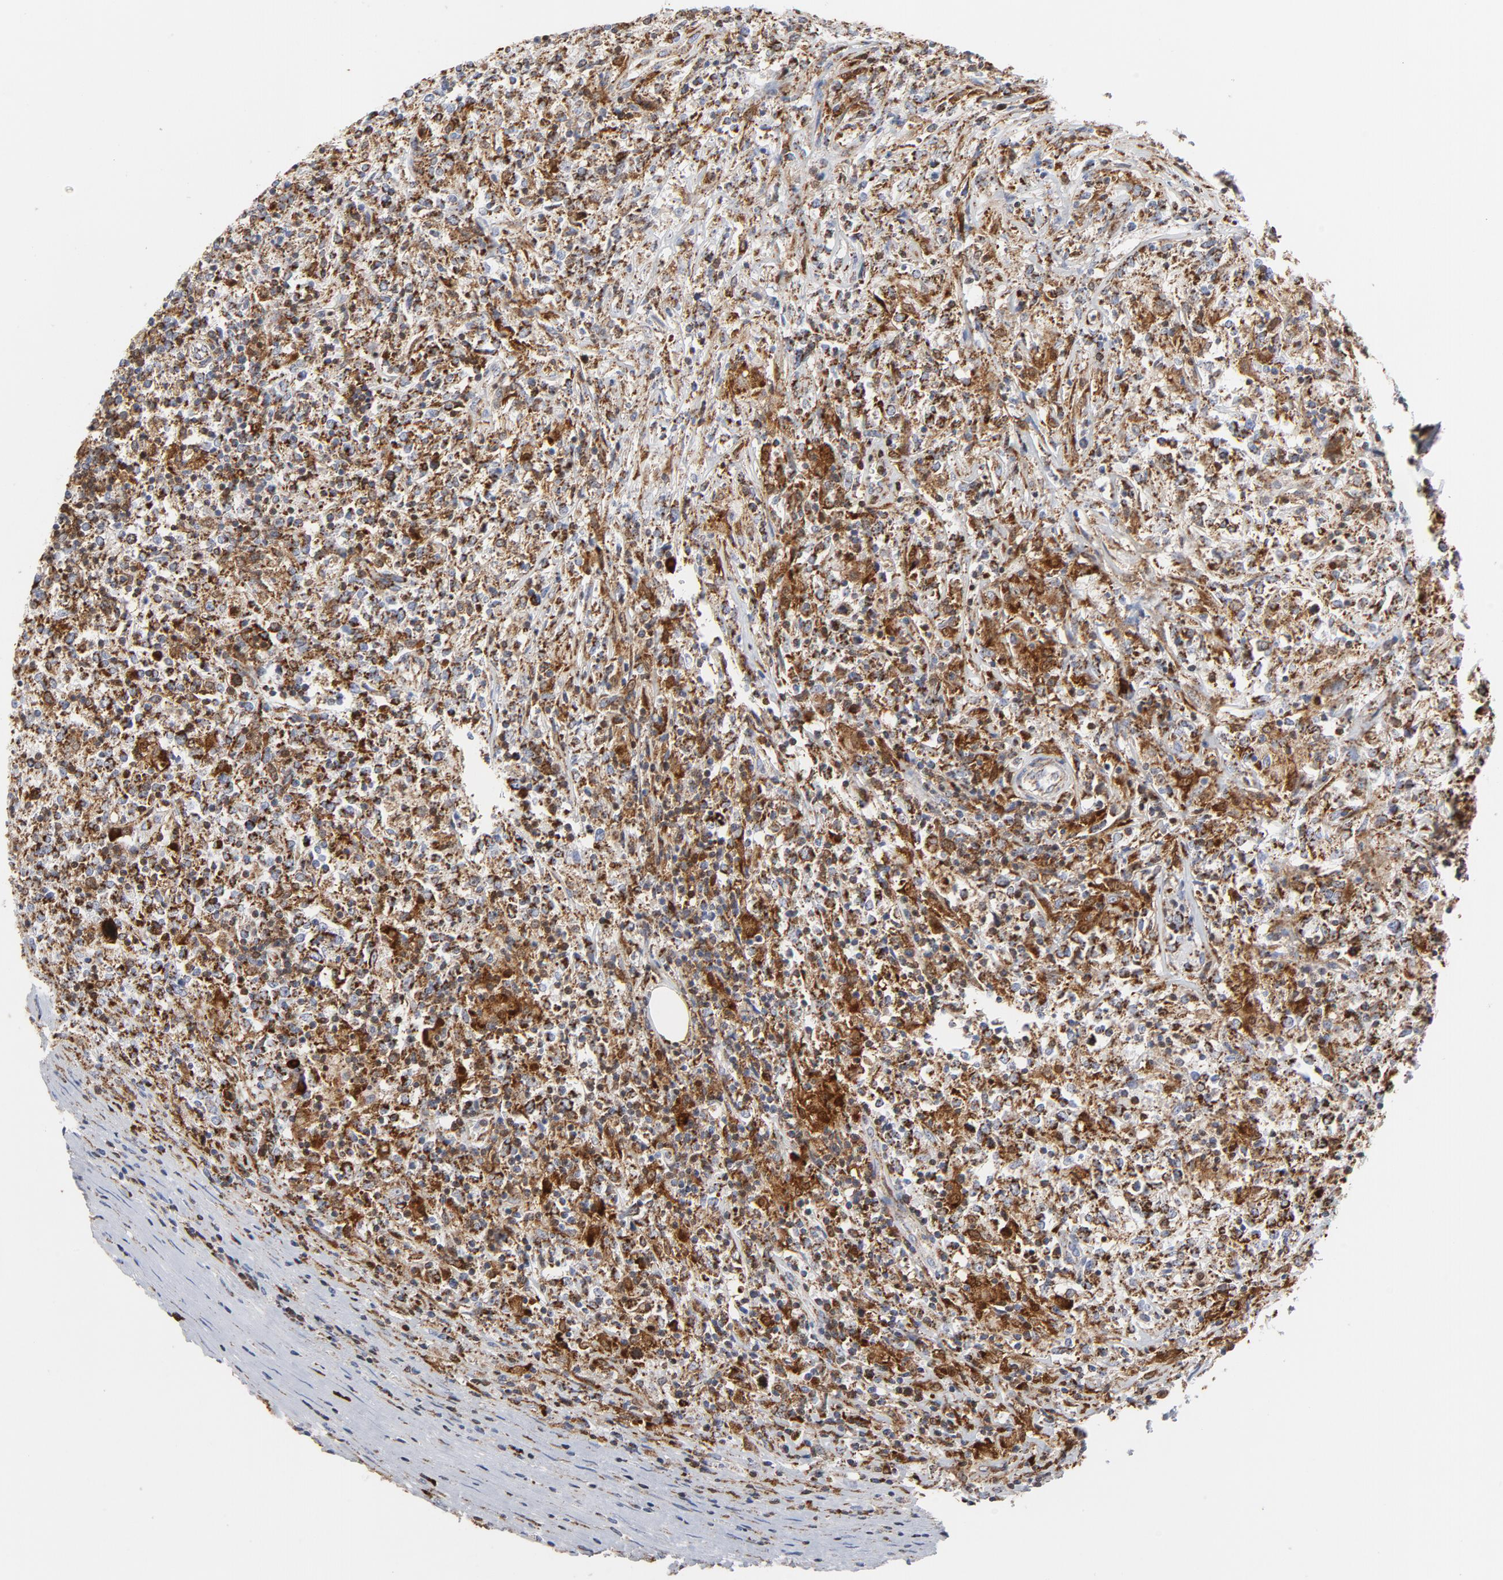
{"staining": {"intensity": "strong", "quantity": ">75%", "location": "cytoplasmic/membranous"}, "tissue": "lymphoma", "cell_type": "Tumor cells", "image_type": "cancer", "snomed": [{"axis": "morphology", "description": "Malignant lymphoma, non-Hodgkin's type, High grade"}, {"axis": "topography", "description": "Lymph node"}], "caption": "High-magnification brightfield microscopy of high-grade malignant lymphoma, non-Hodgkin's type stained with DAB (brown) and counterstained with hematoxylin (blue). tumor cells exhibit strong cytoplasmic/membranous staining is appreciated in about>75% of cells.", "gene": "CYCS", "patient": {"sex": "female", "age": 84}}